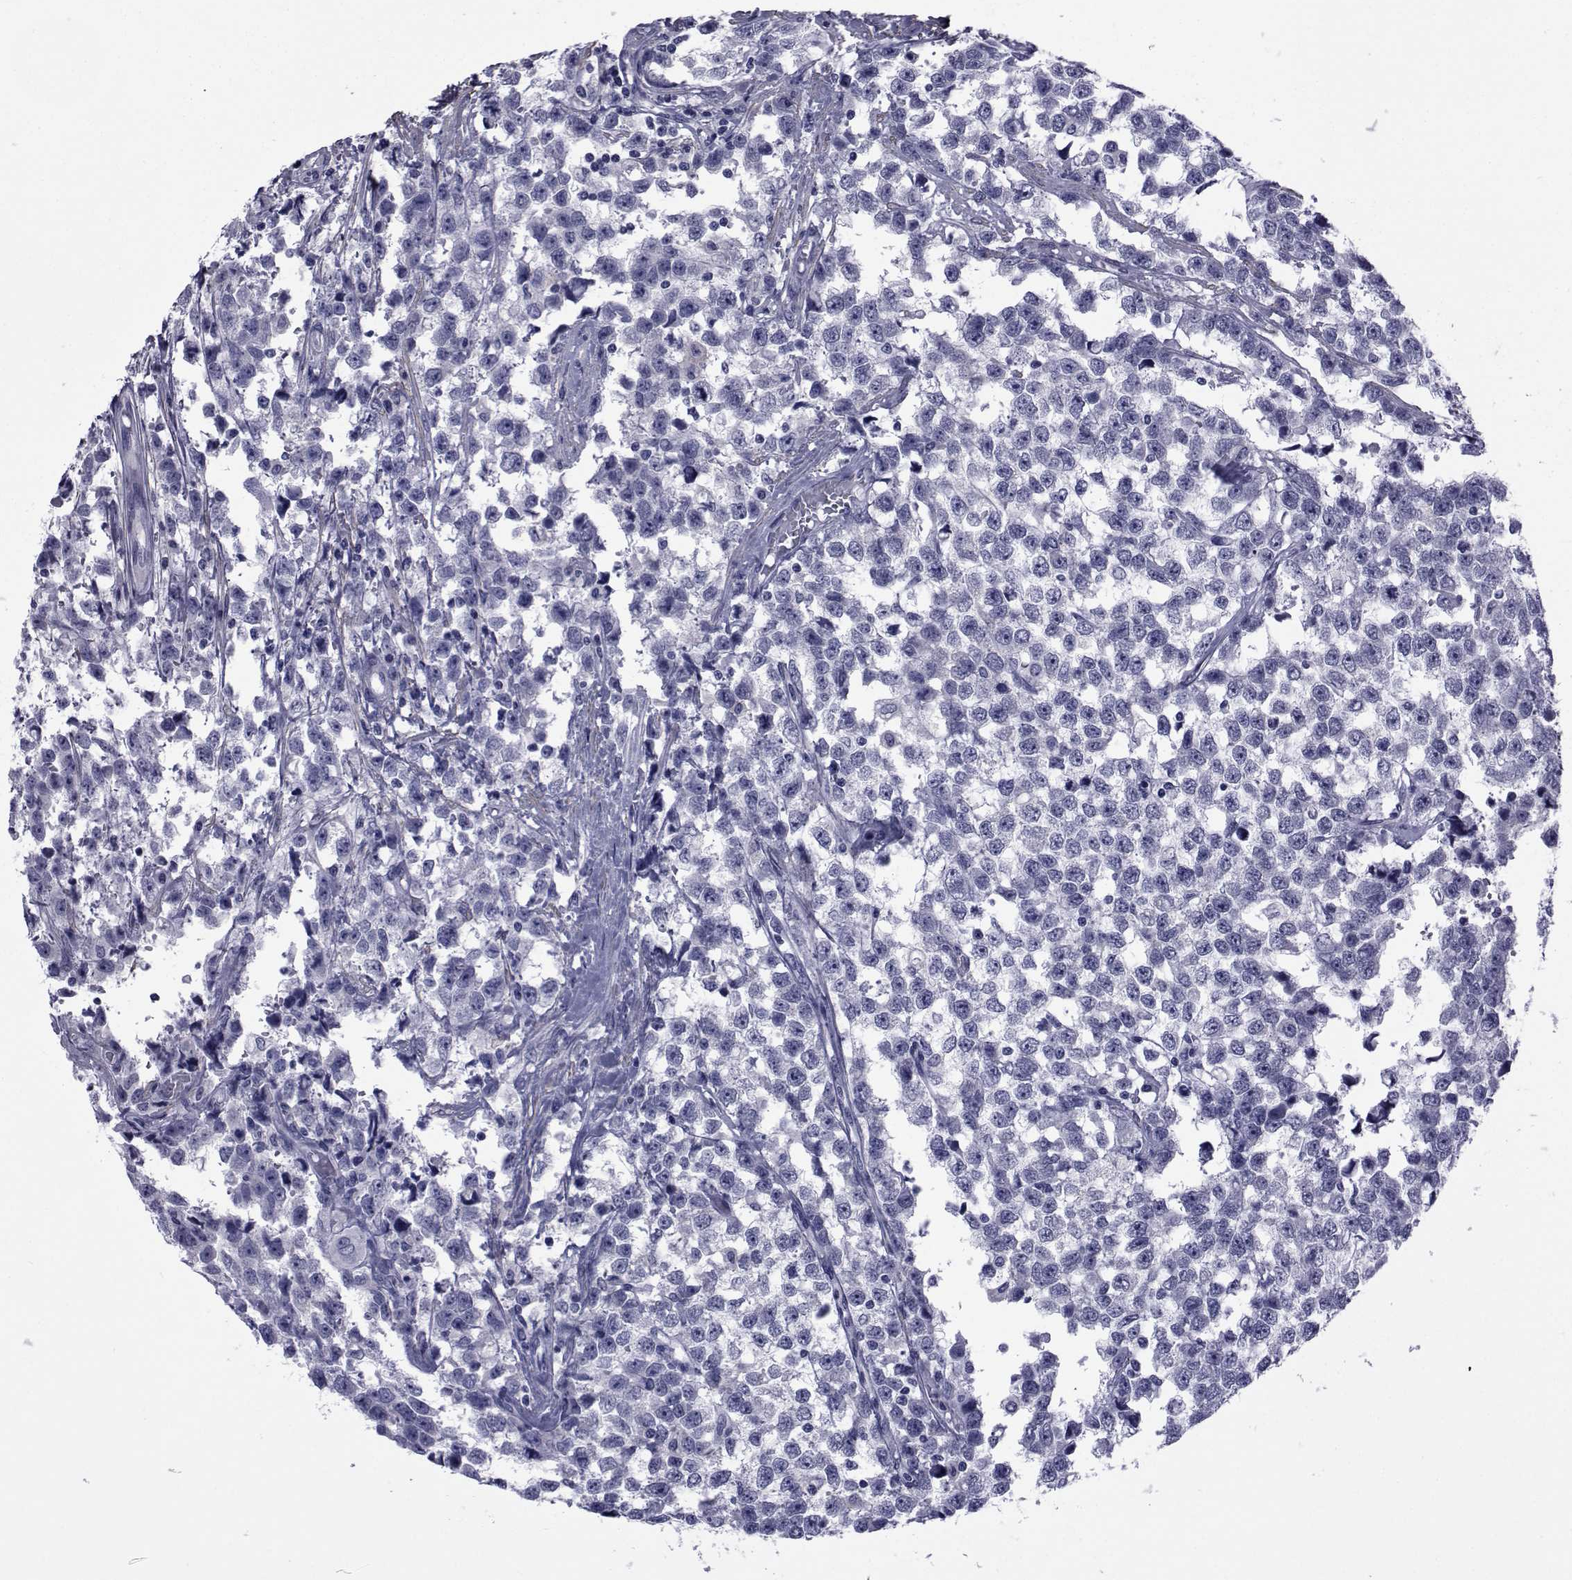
{"staining": {"intensity": "negative", "quantity": "none", "location": "none"}, "tissue": "testis cancer", "cell_type": "Tumor cells", "image_type": "cancer", "snomed": [{"axis": "morphology", "description": "Seminoma, NOS"}, {"axis": "topography", "description": "Testis"}], "caption": "A histopathology image of human testis cancer (seminoma) is negative for staining in tumor cells.", "gene": "GKAP1", "patient": {"sex": "male", "age": 34}}